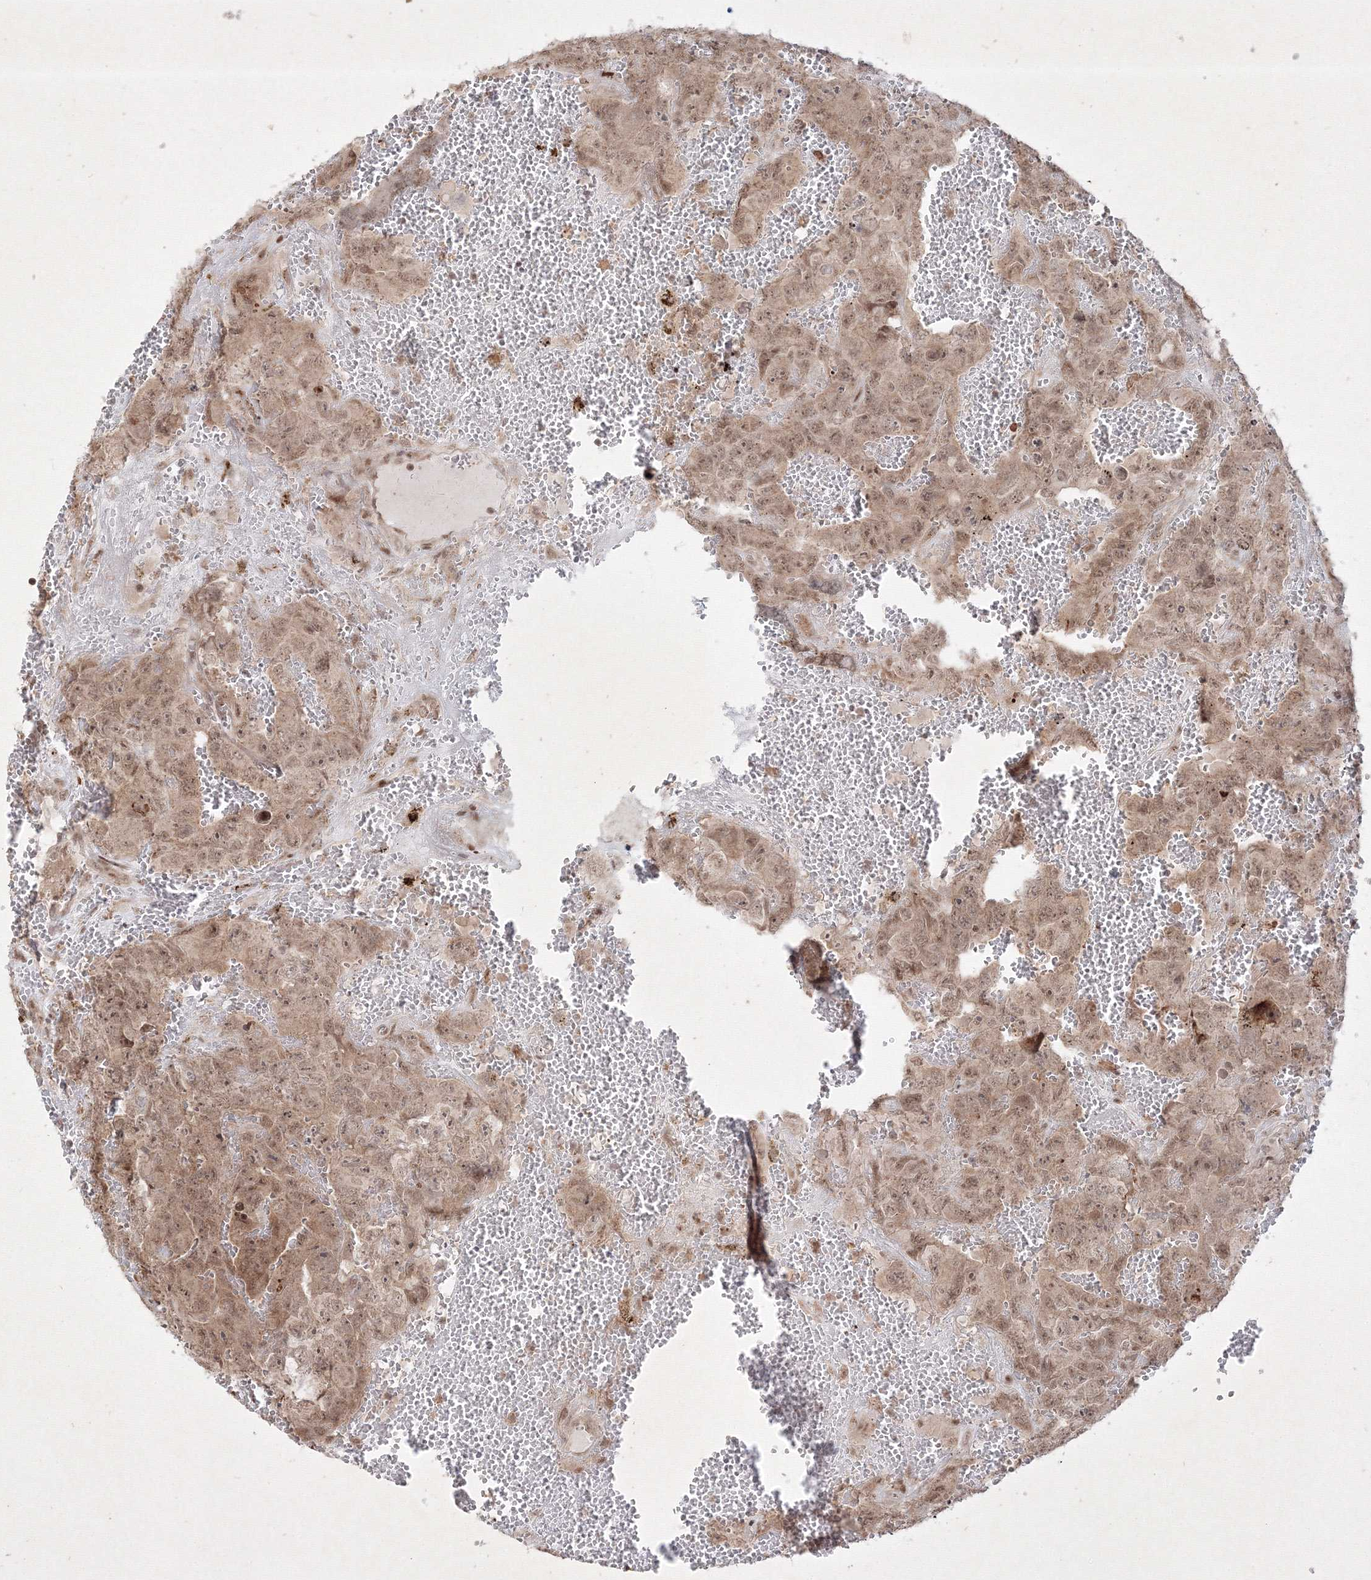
{"staining": {"intensity": "moderate", "quantity": ">75%", "location": "cytoplasmic/membranous,nuclear"}, "tissue": "testis cancer", "cell_type": "Tumor cells", "image_type": "cancer", "snomed": [{"axis": "morphology", "description": "Carcinoma, Embryonal, NOS"}, {"axis": "topography", "description": "Testis"}], "caption": "Immunohistochemistry of testis cancer (embryonal carcinoma) reveals medium levels of moderate cytoplasmic/membranous and nuclear expression in about >75% of tumor cells. (DAB (3,3'-diaminobenzidine) = brown stain, brightfield microscopy at high magnification).", "gene": "TAB1", "patient": {"sex": "male", "age": 45}}